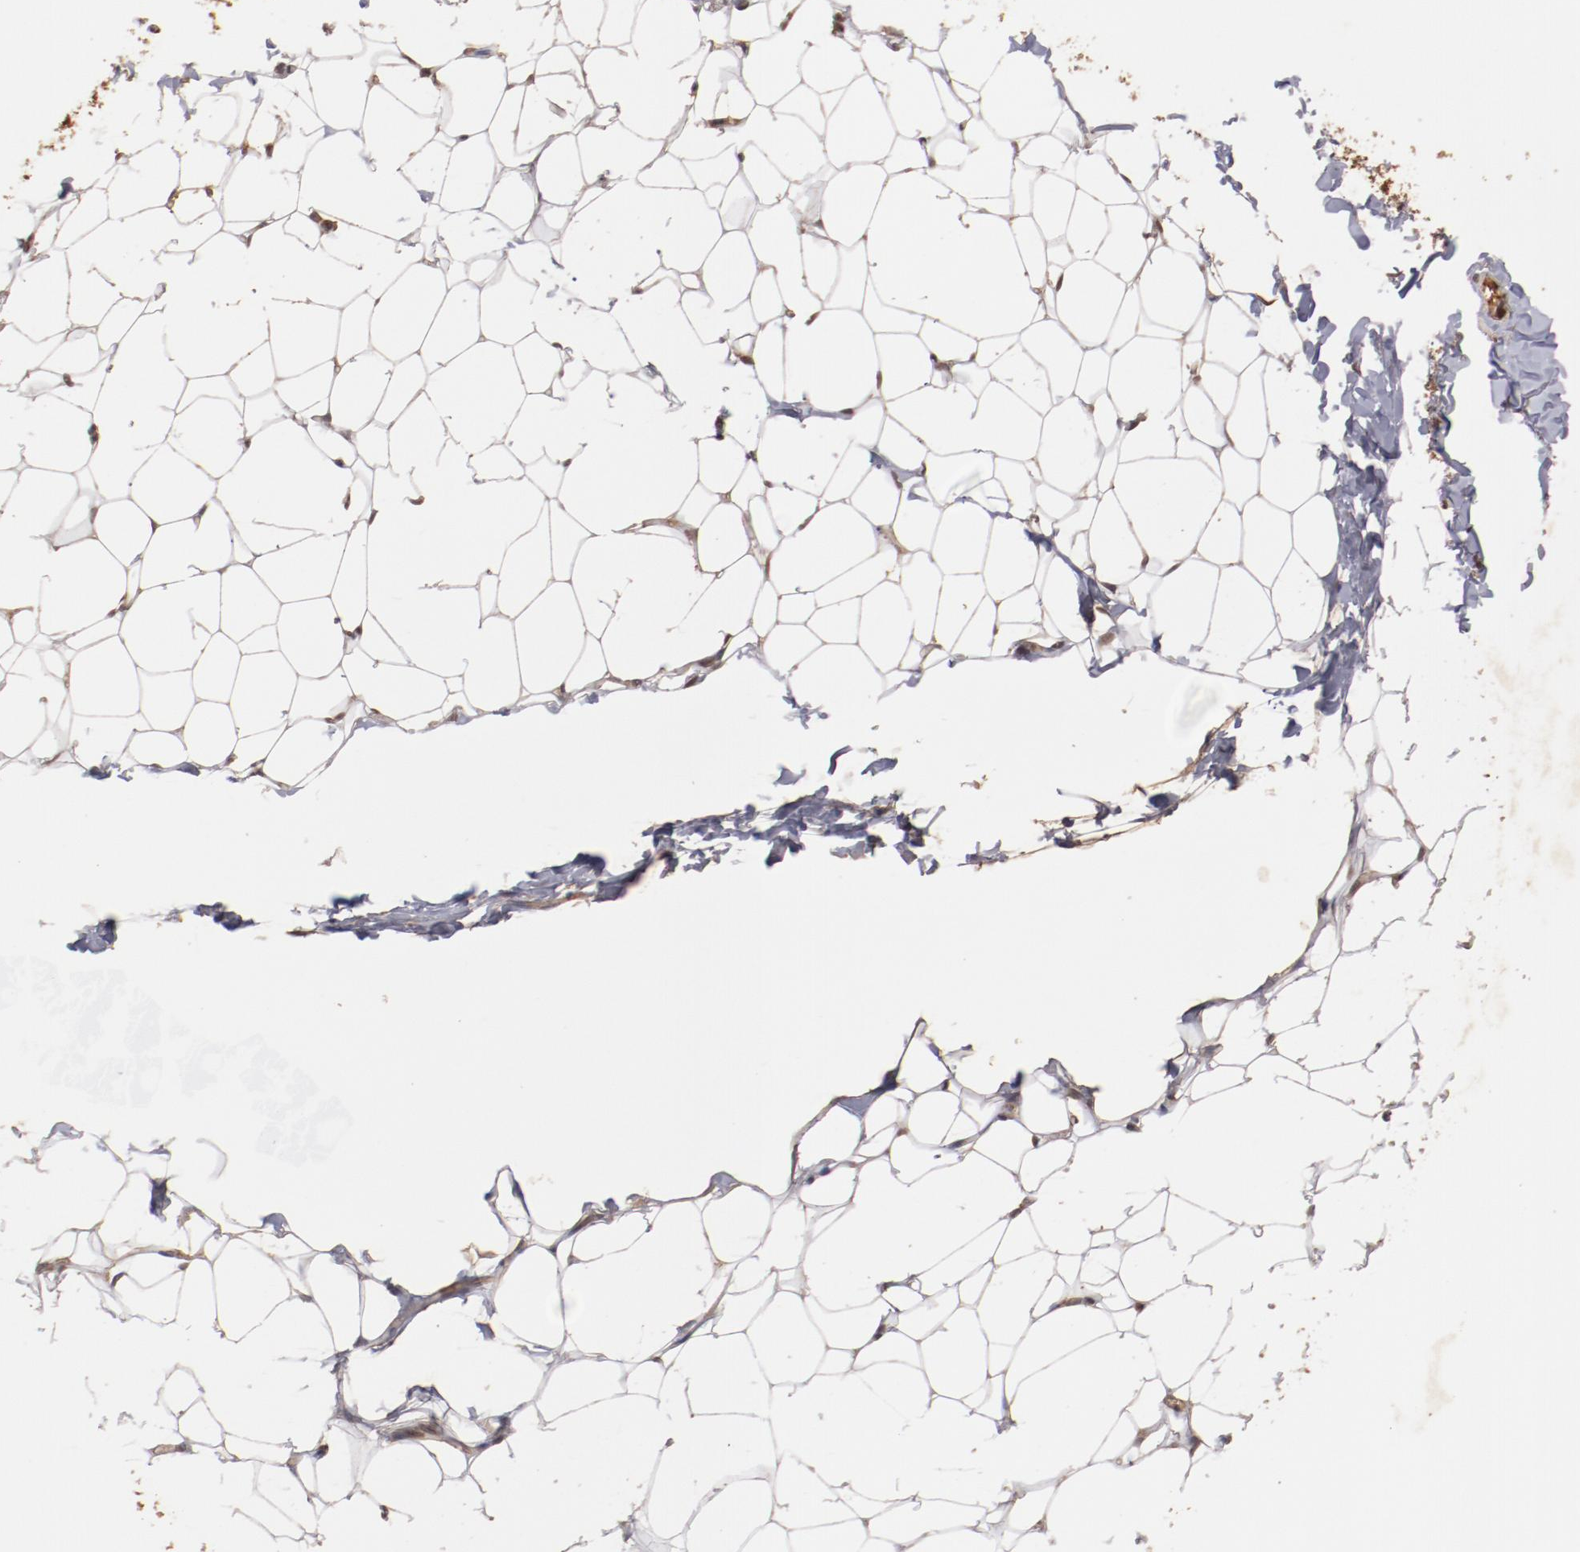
{"staining": {"intensity": "weak", "quantity": ">75%", "location": "cytoplasmic/membranous"}, "tissue": "adipose tissue", "cell_type": "Adipocytes", "image_type": "normal", "snomed": [{"axis": "morphology", "description": "Normal tissue, NOS"}, {"axis": "topography", "description": "Soft tissue"}], "caption": "Weak cytoplasmic/membranous positivity is identified in approximately >75% of adipocytes in unremarkable adipose tissue. The staining was performed using DAB to visualize the protein expression in brown, while the nuclei were stained in blue with hematoxylin (Magnification: 20x).", "gene": "TENM1", "patient": {"sex": "male", "age": 26}}